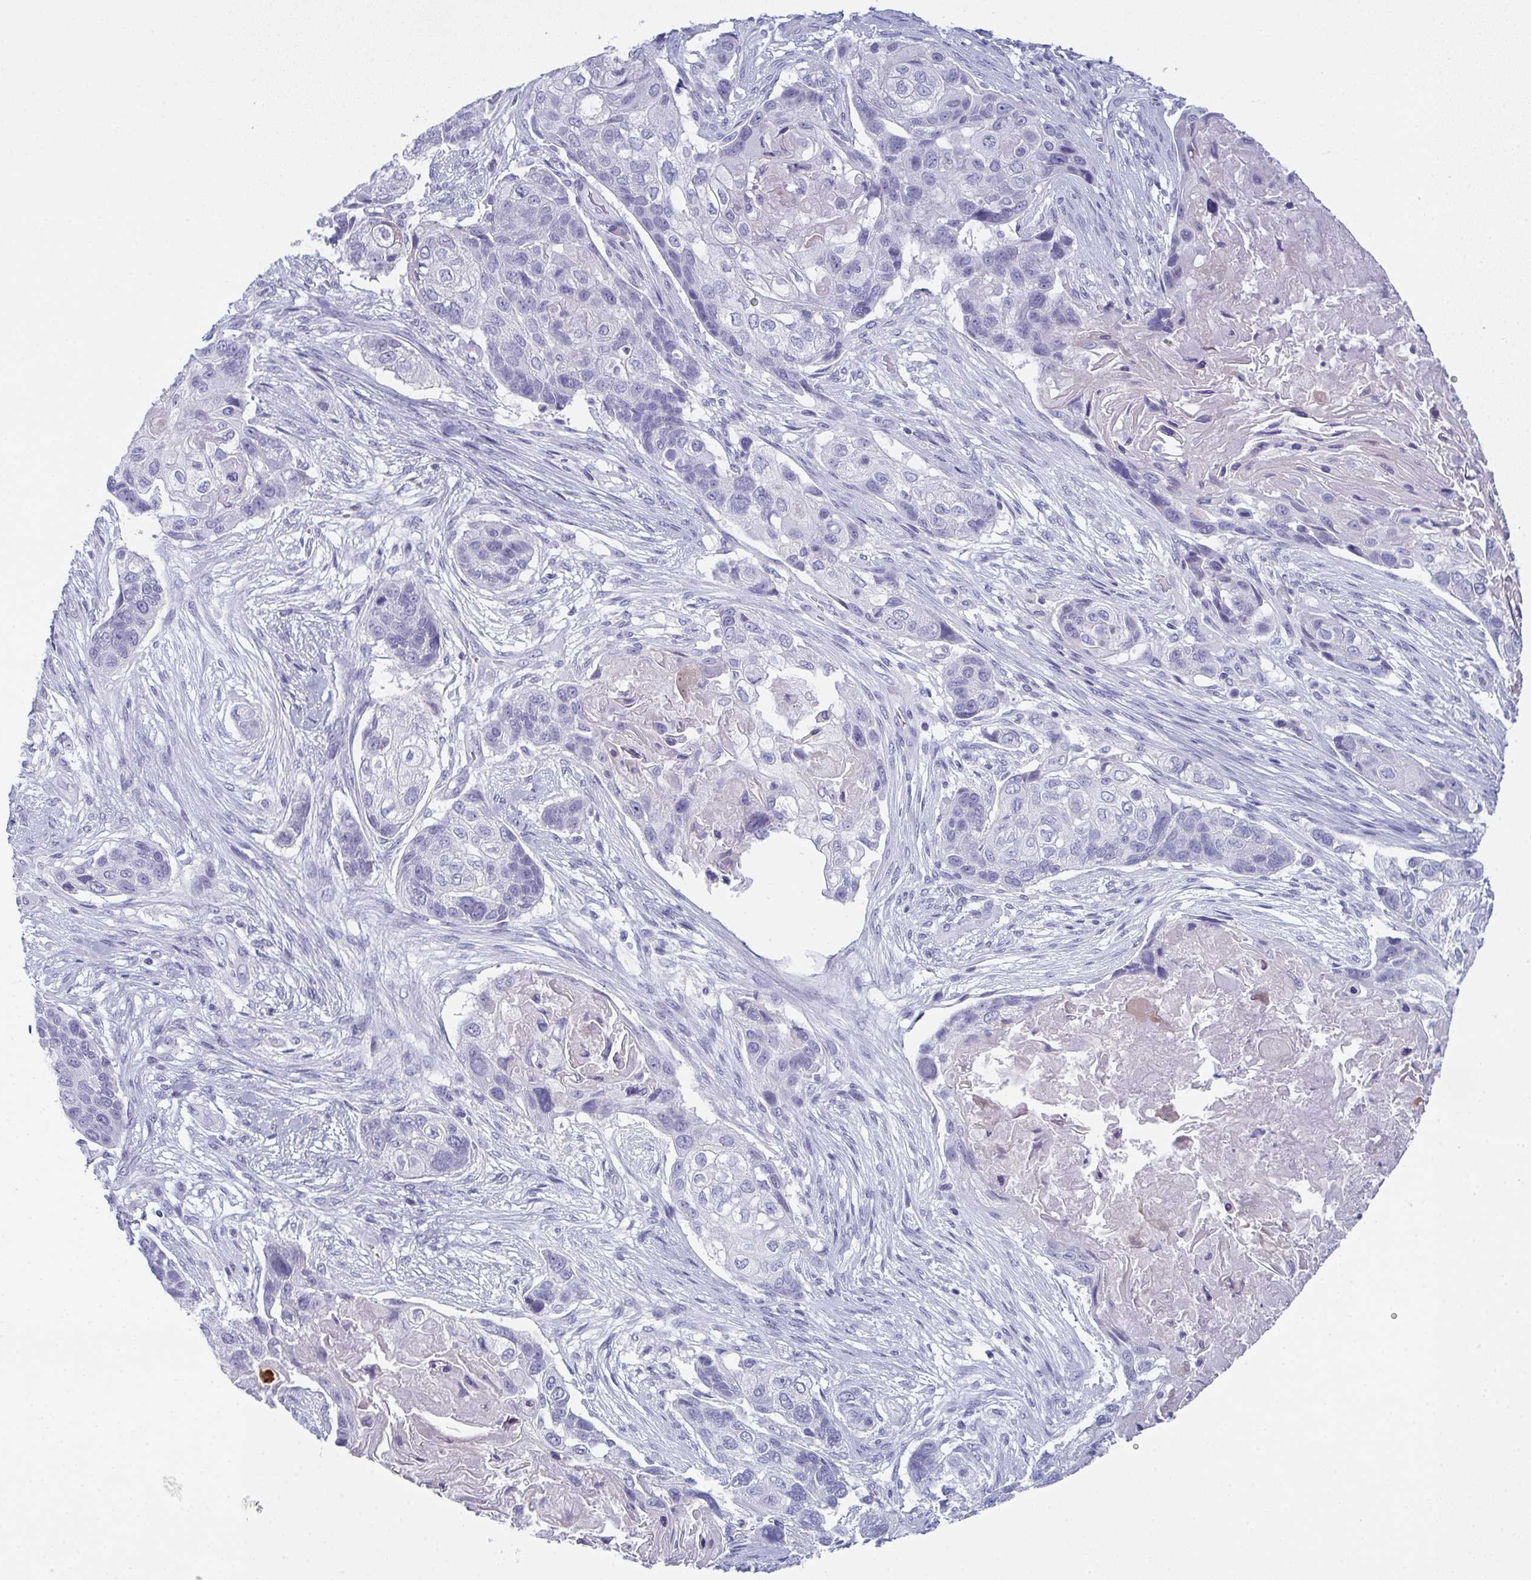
{"staining": {"intensity": "negative", "quantity": "none", "location": "none"}, "tissue": "lung cancer", "cell_type": "Tumor cells", "image_type": "cancer", "snomed": [{"axis": "morphology", "description": "Squamous cell carcinoma, NOS"}, {"axis": "topography", "description": "Lung"}], "caption": "Tumor cells are negative for protein expression in human lung cancer (squamous cell carcinoma).", "gene": "SLC36A2", "patient": {"sex": "male", "age": 69}}